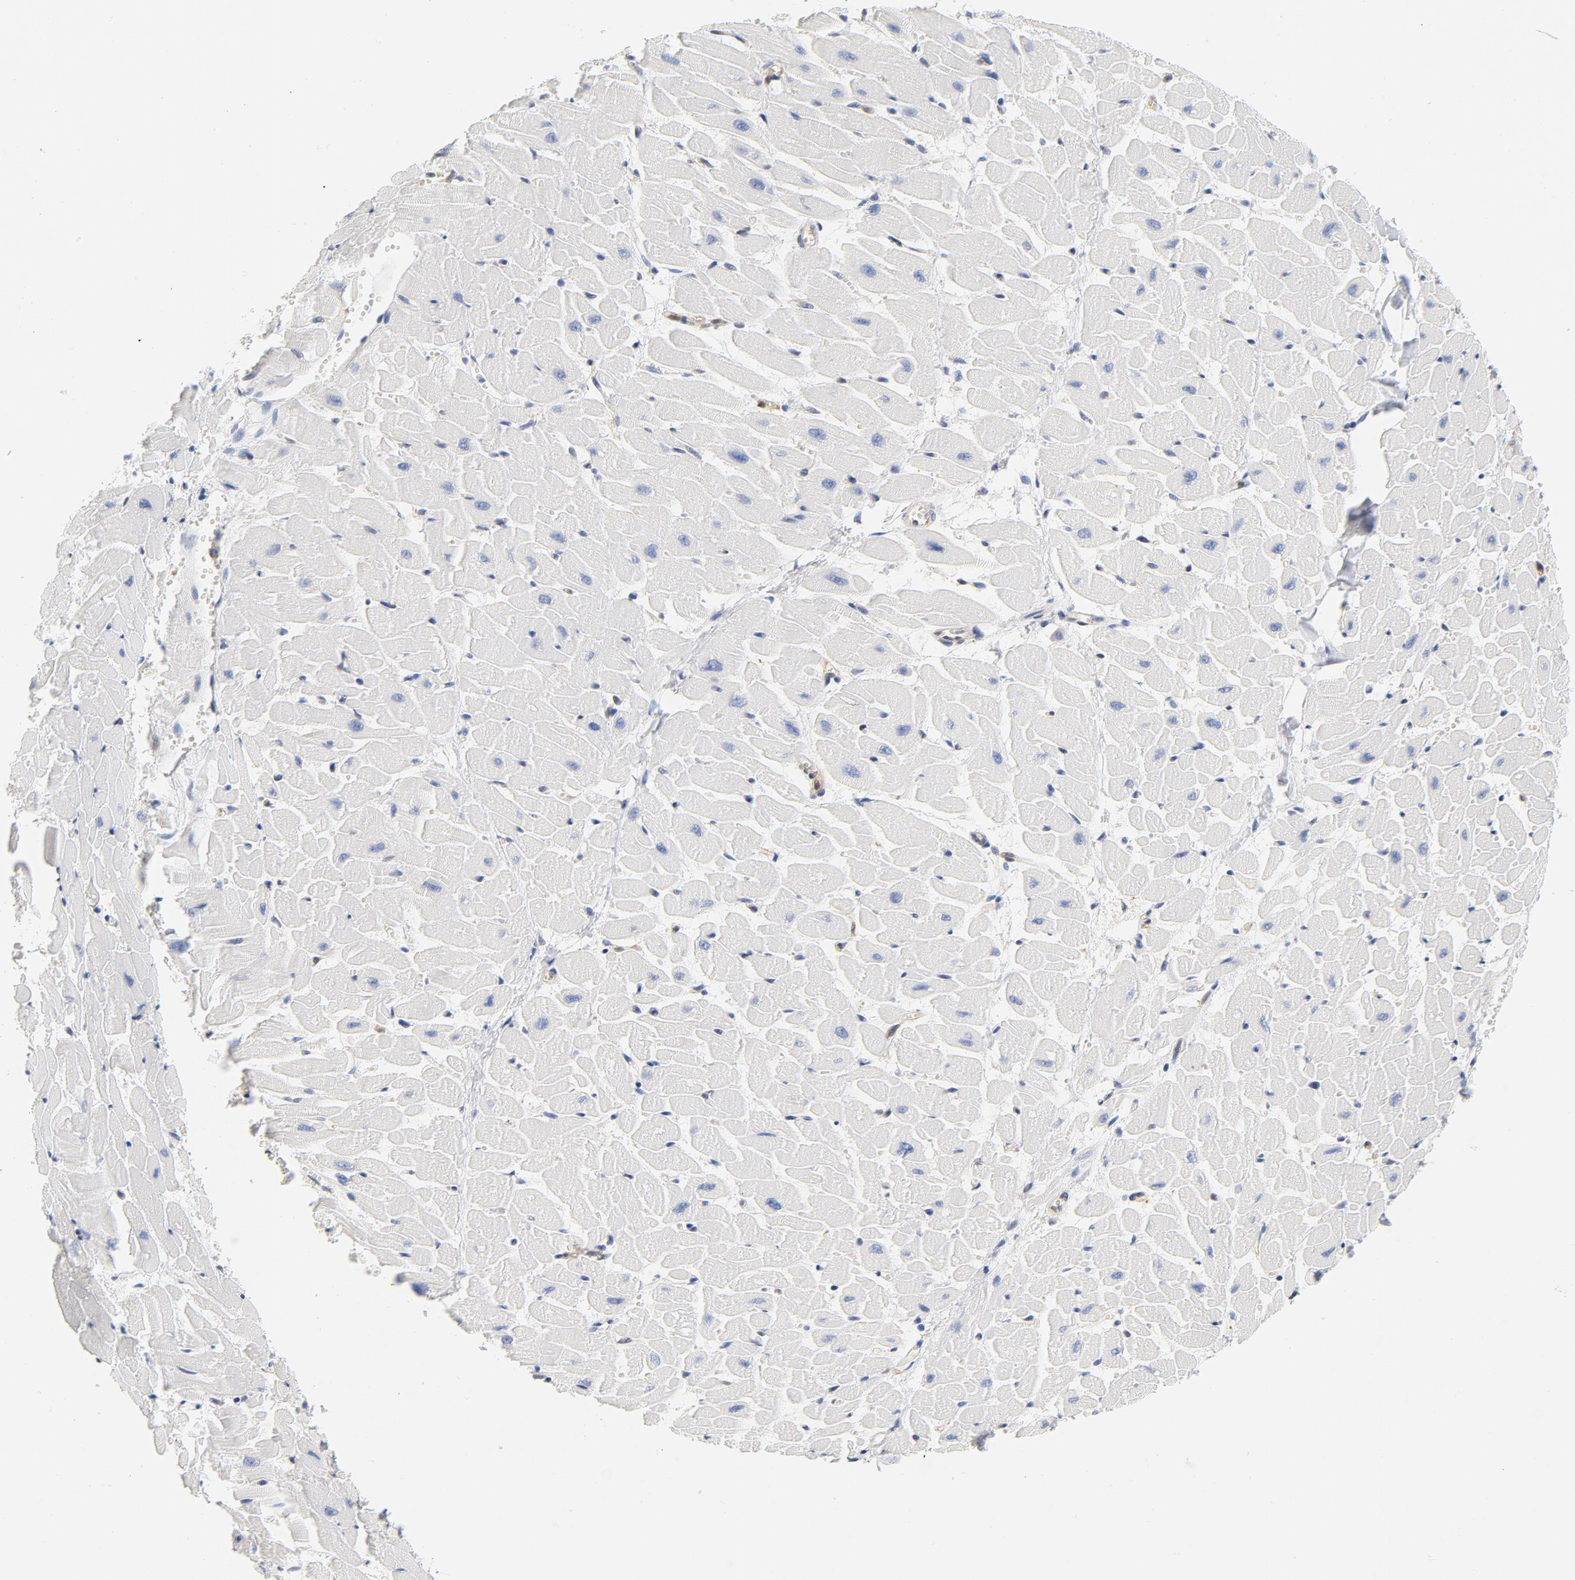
{"staining": {"intensity": "negative", "quantity": "none", "location": "none"}, "tissue": "heart muscle", "cell_type": "Cardiomyocytes", "image_type": "normal", "snomed": [{"axis": "morphology", "description": "Normal tissue, NOS"}, {"axis": "topography", "description": "Heart"}], "caption": "Cardiomyocytes are negative for brown protein staining in unremarkable heart muscle. The staining was performed using DAB to visualize the protein expression in brown, while the nuclei were stained in blue with hematoxylin (Magnification: 20x).", "gene": "CDKN1B", "patient": {"sex": "female", "age": 19}}